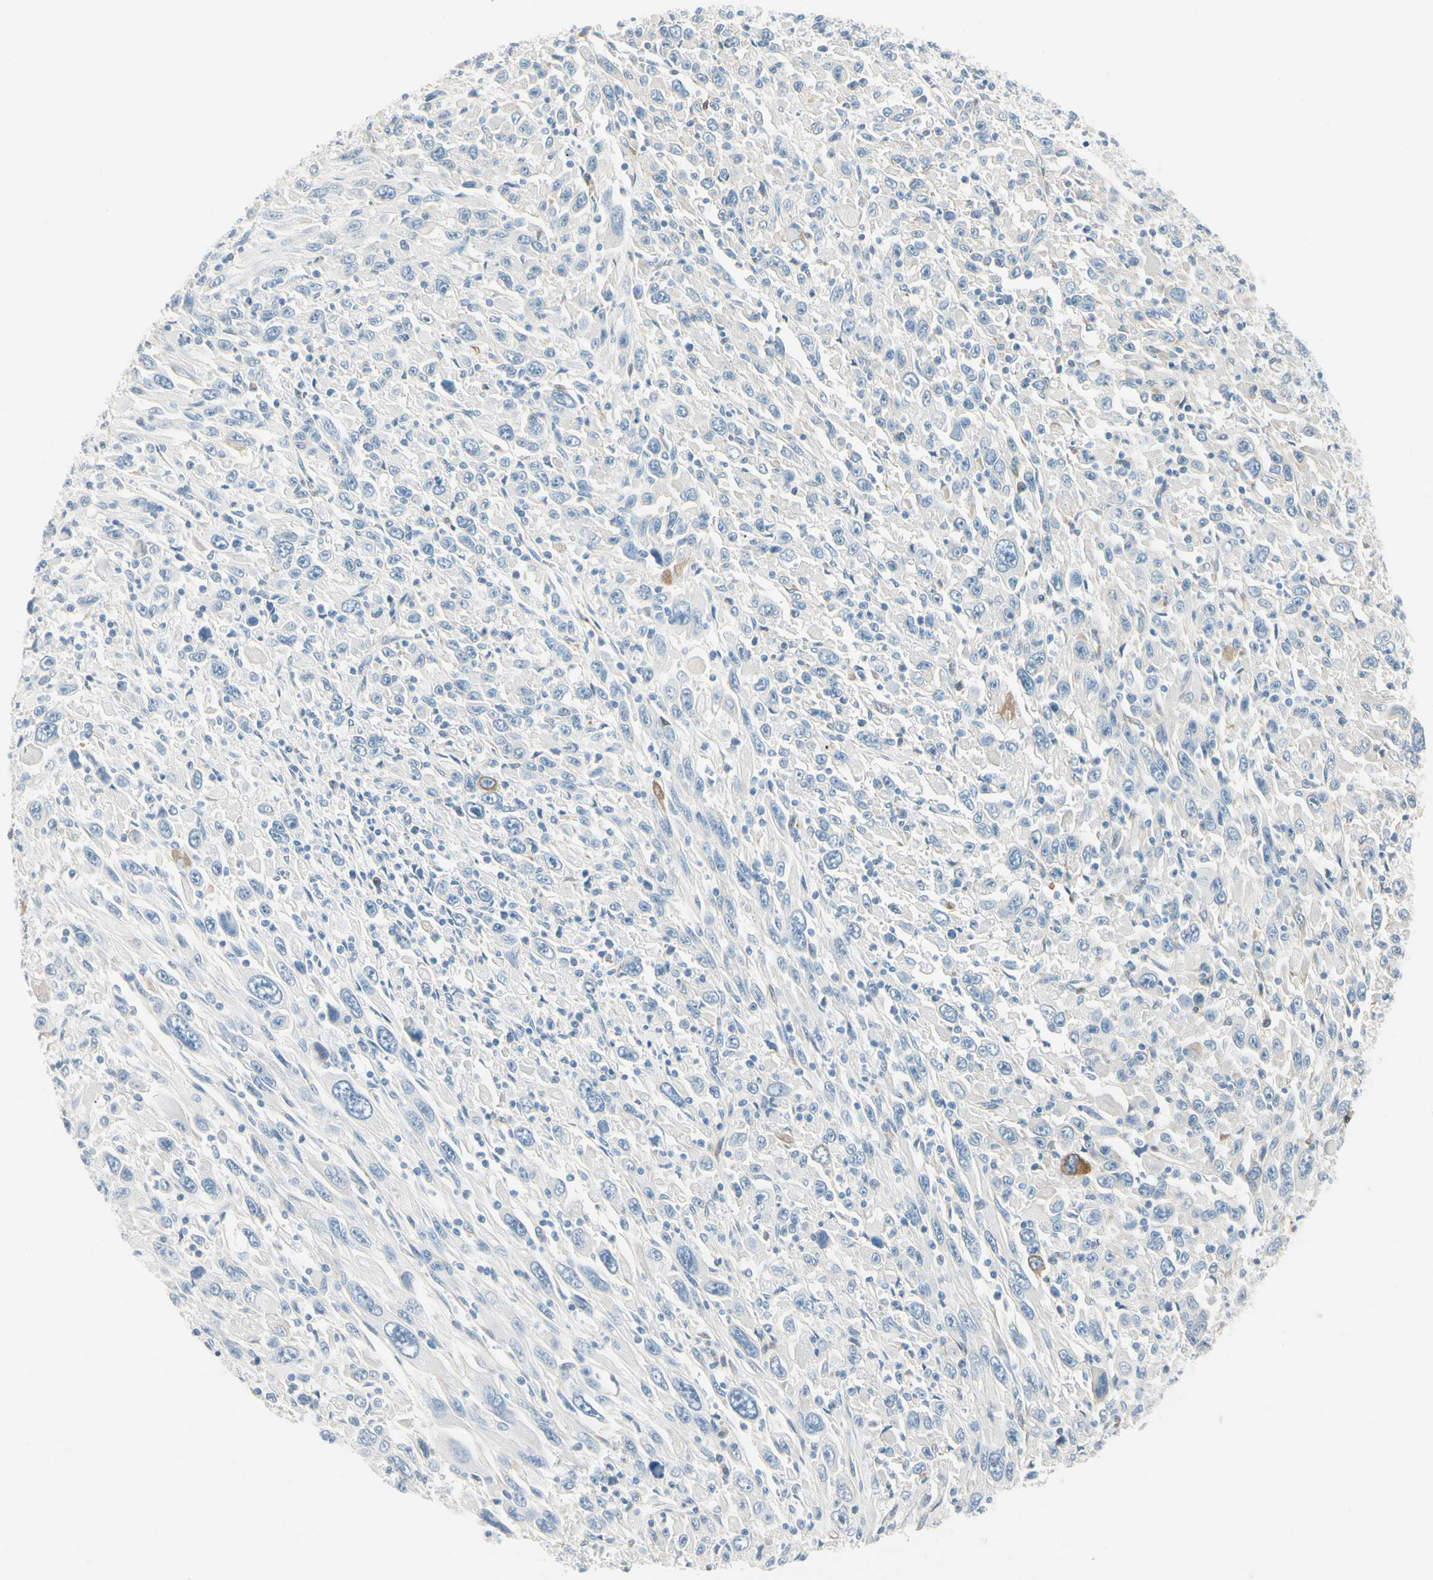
{"staining": {"intensity": "negative", "quantity": "none", "location": "none"}, "tissue": "melanoma", "cell_type": "Tumor cells", "image_type": "cancer", "snomed": [{"axis": "morphology", "description": "Malignant melanoma, Metastatic site"}, {"axis": "topography", "description": "Skin"}], "caption": "This is an immunohistochemistry image of human malignant melanoma (metastatic site). There is no expression in tumor cells.", "gene": "AMPH", "patient": {"sex": "female", "age": 56}}